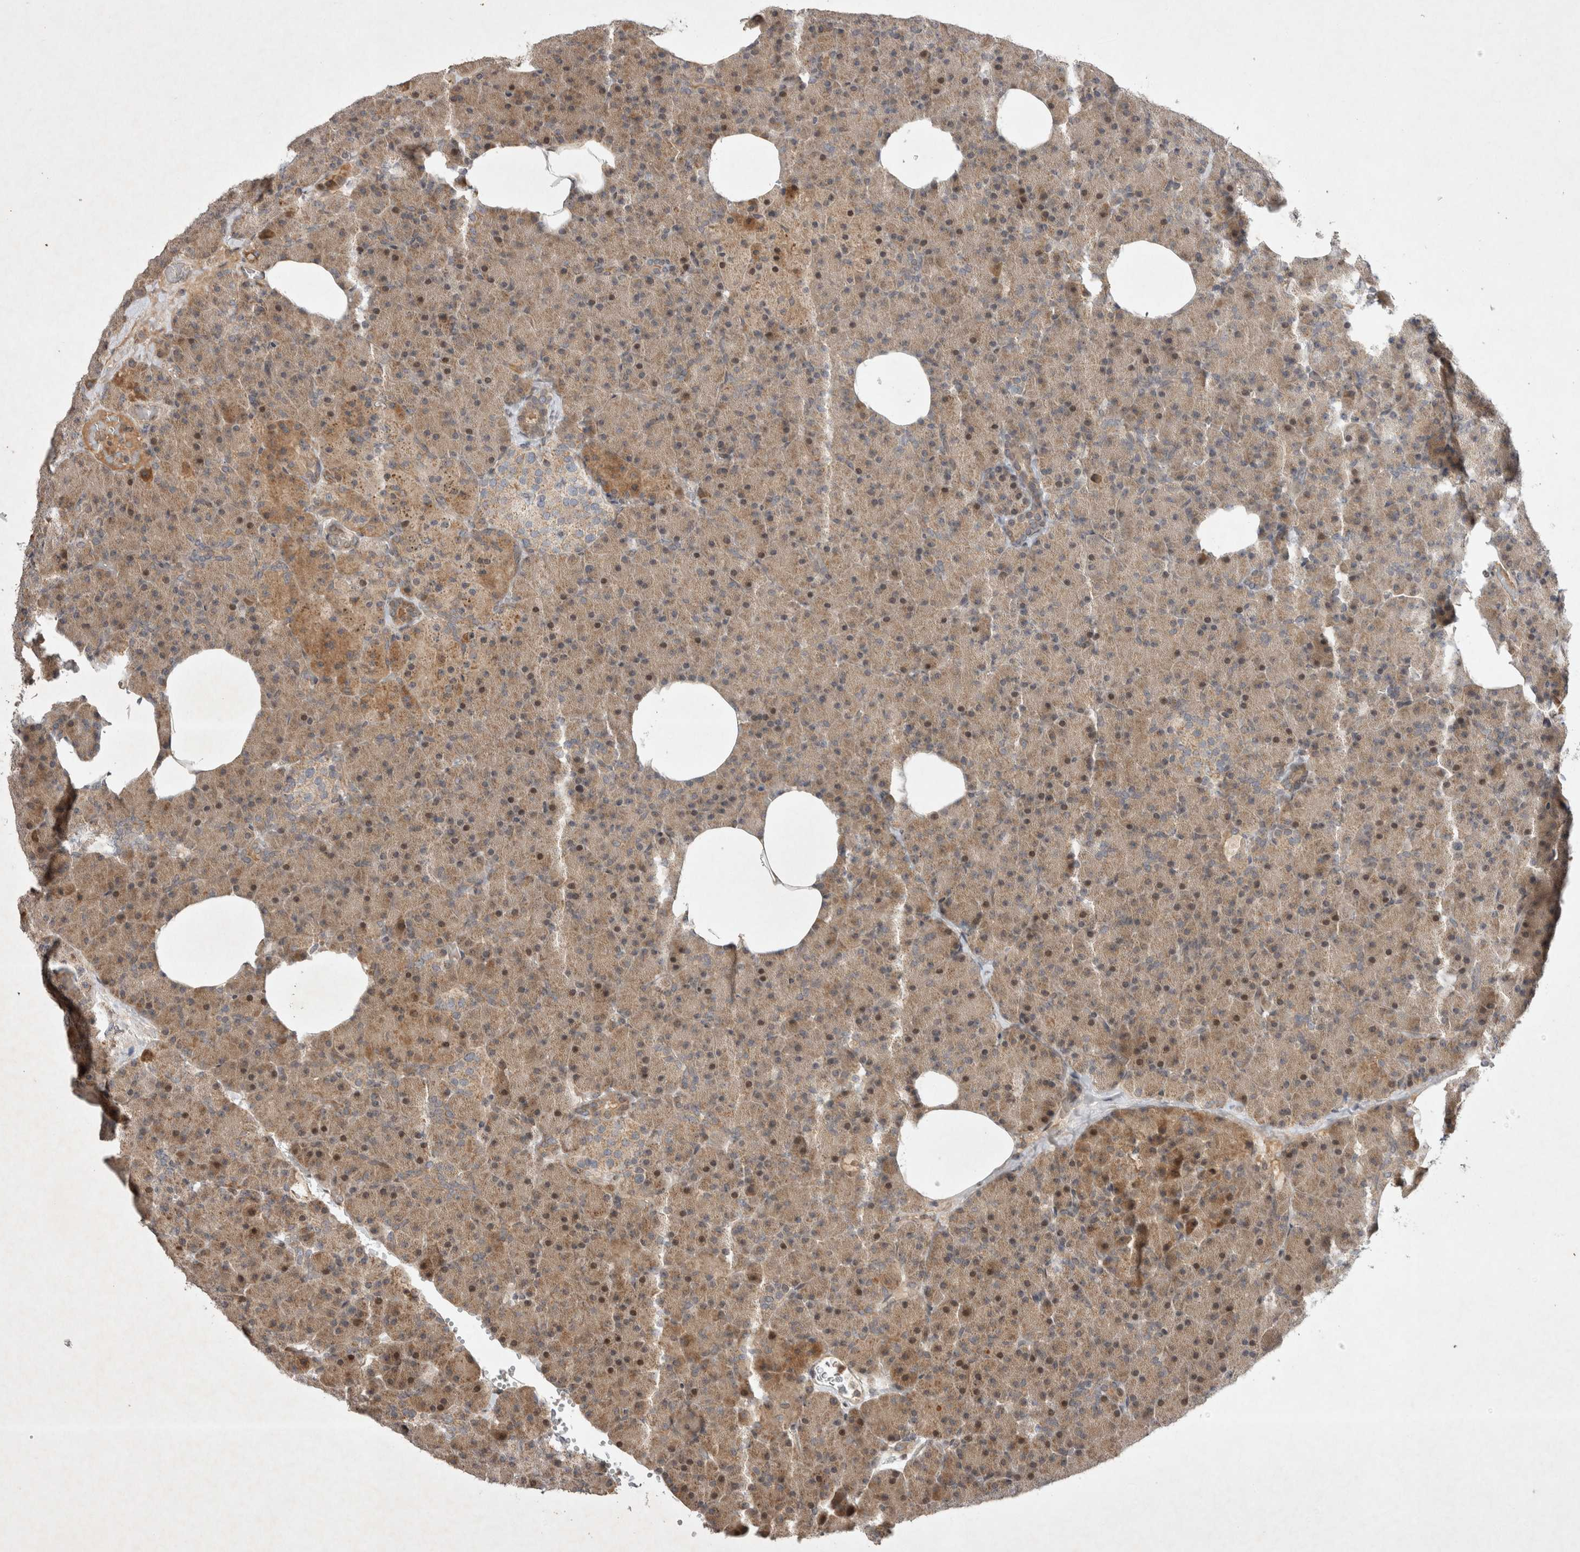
{"staining": {"intensity": "moderate", "quantity": ">75%", "location": "cytoplasmic/membranous,nuclear"}, "tissue": "pancreas", "cell_type": "Exocrine glandular cells", "image_type": "normal", "snomed": [{"axis": "morphology", "description": "Normal tissue, NOS"}, {"axis": "morphology", "description": "Carcinoid, malignant, NOS"}, {"axis": "topography", "description": "Pancreas"}], "caption": "Protein analysis of unremarkable pancreas displays moderate cytoplasmic/membranous,nuclear expression in about >75% of exocrine glandular cells. Using DAB (brown) and hematoxylin (blue) stains, captured at high magnification using brightfield microscopy.", "gene": "EIF2AK1", "patient": {"sex": "female", "age": 35}}